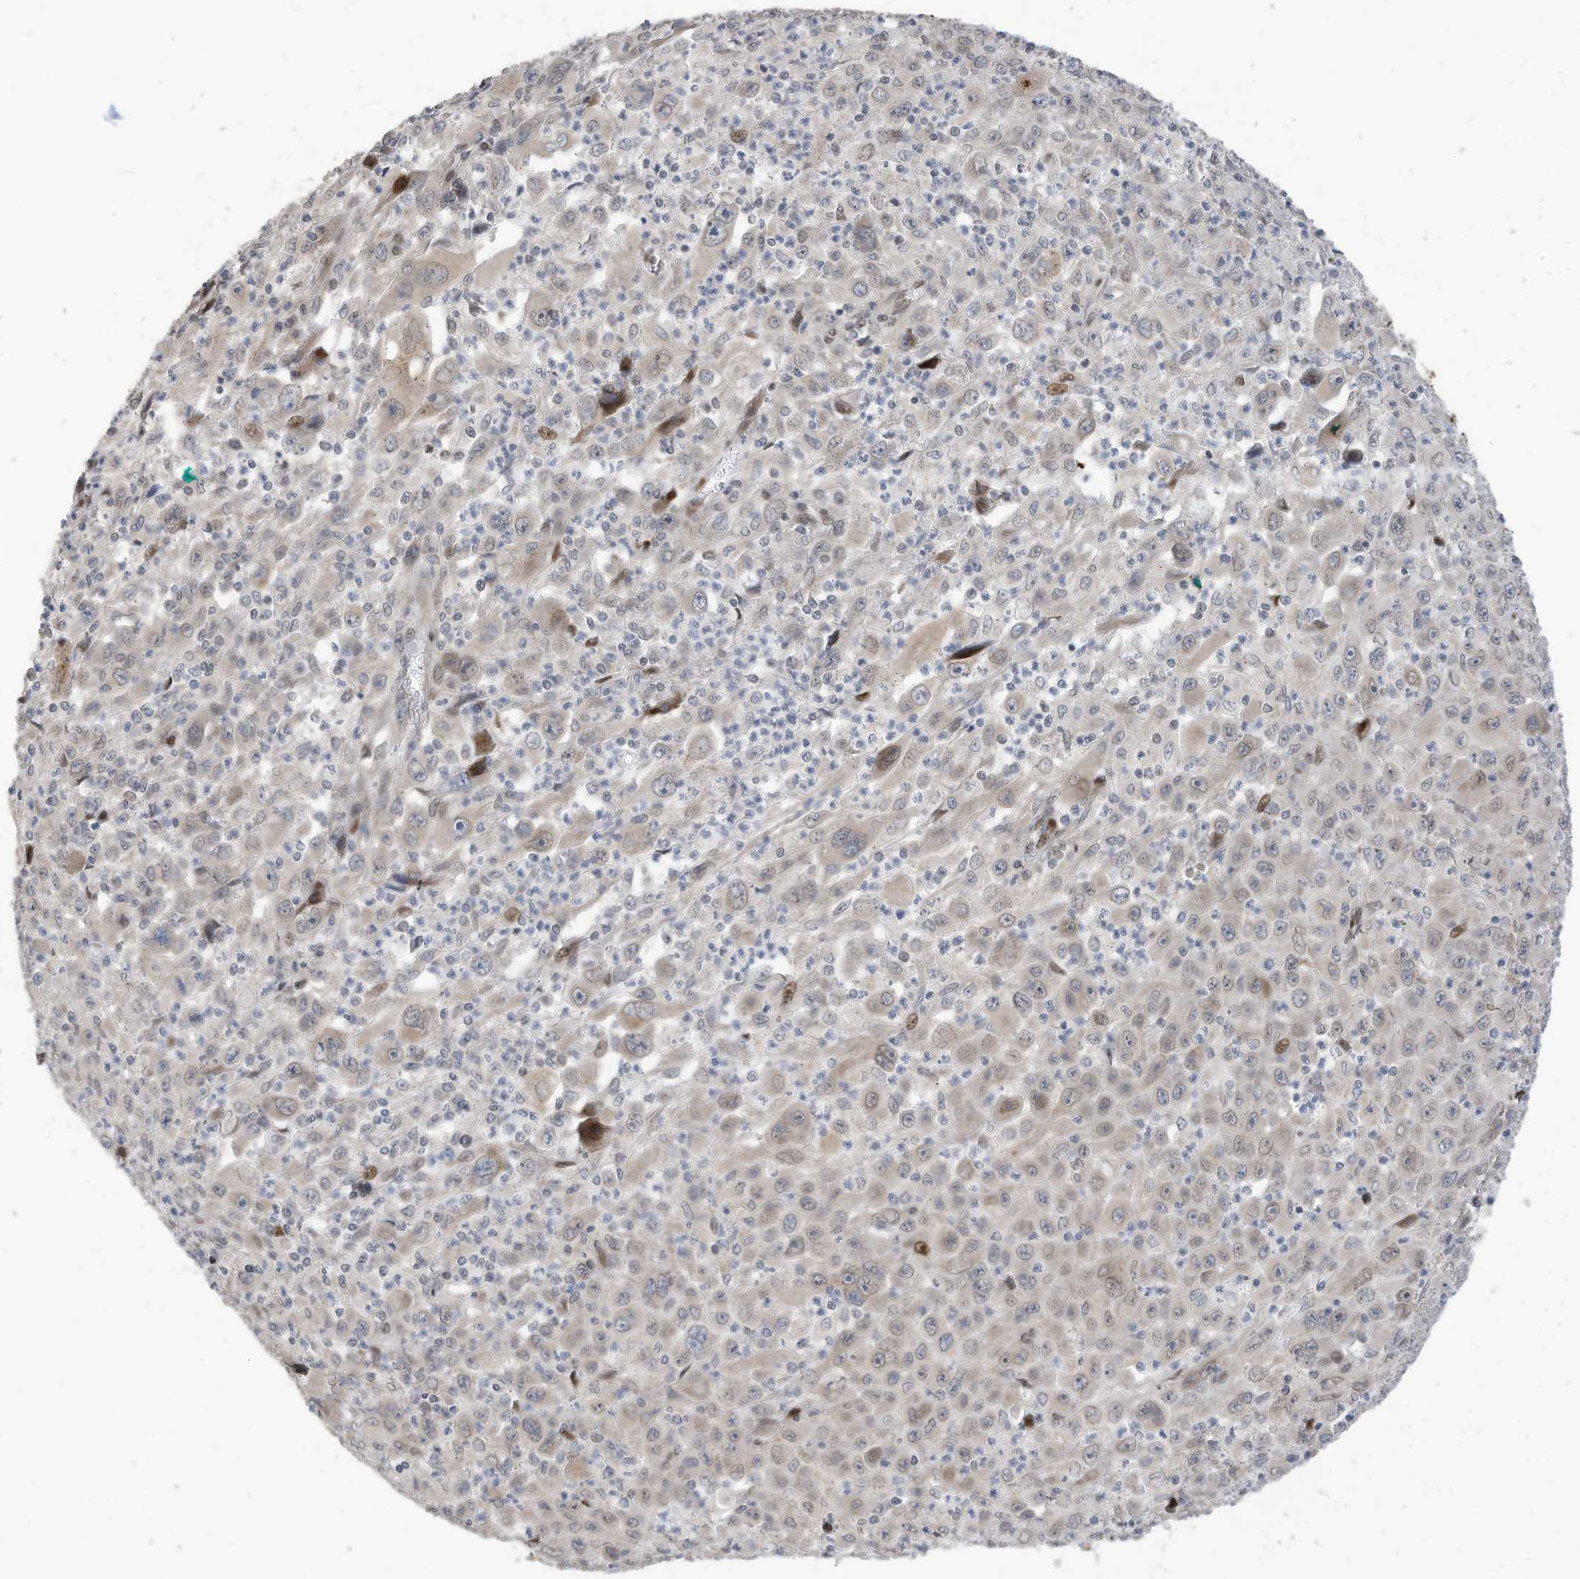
{"staining": {"intensity": "negative", "quantity": "none", "location": "none"}, "tissue": "melanoma", "cell_type": "Tumor cells", "image_type": "cancer", "snomed": [{"axis": "morphology", "description": "Malignant melanoma, Metastatic site"}, {"axis": "topography", "description": "Skin"}], "caption": "The photomicrograph shows no staining of tumor cells in melanoma.", "gene": "RABL3", "patient": {"sex": "female", "age": 56}}